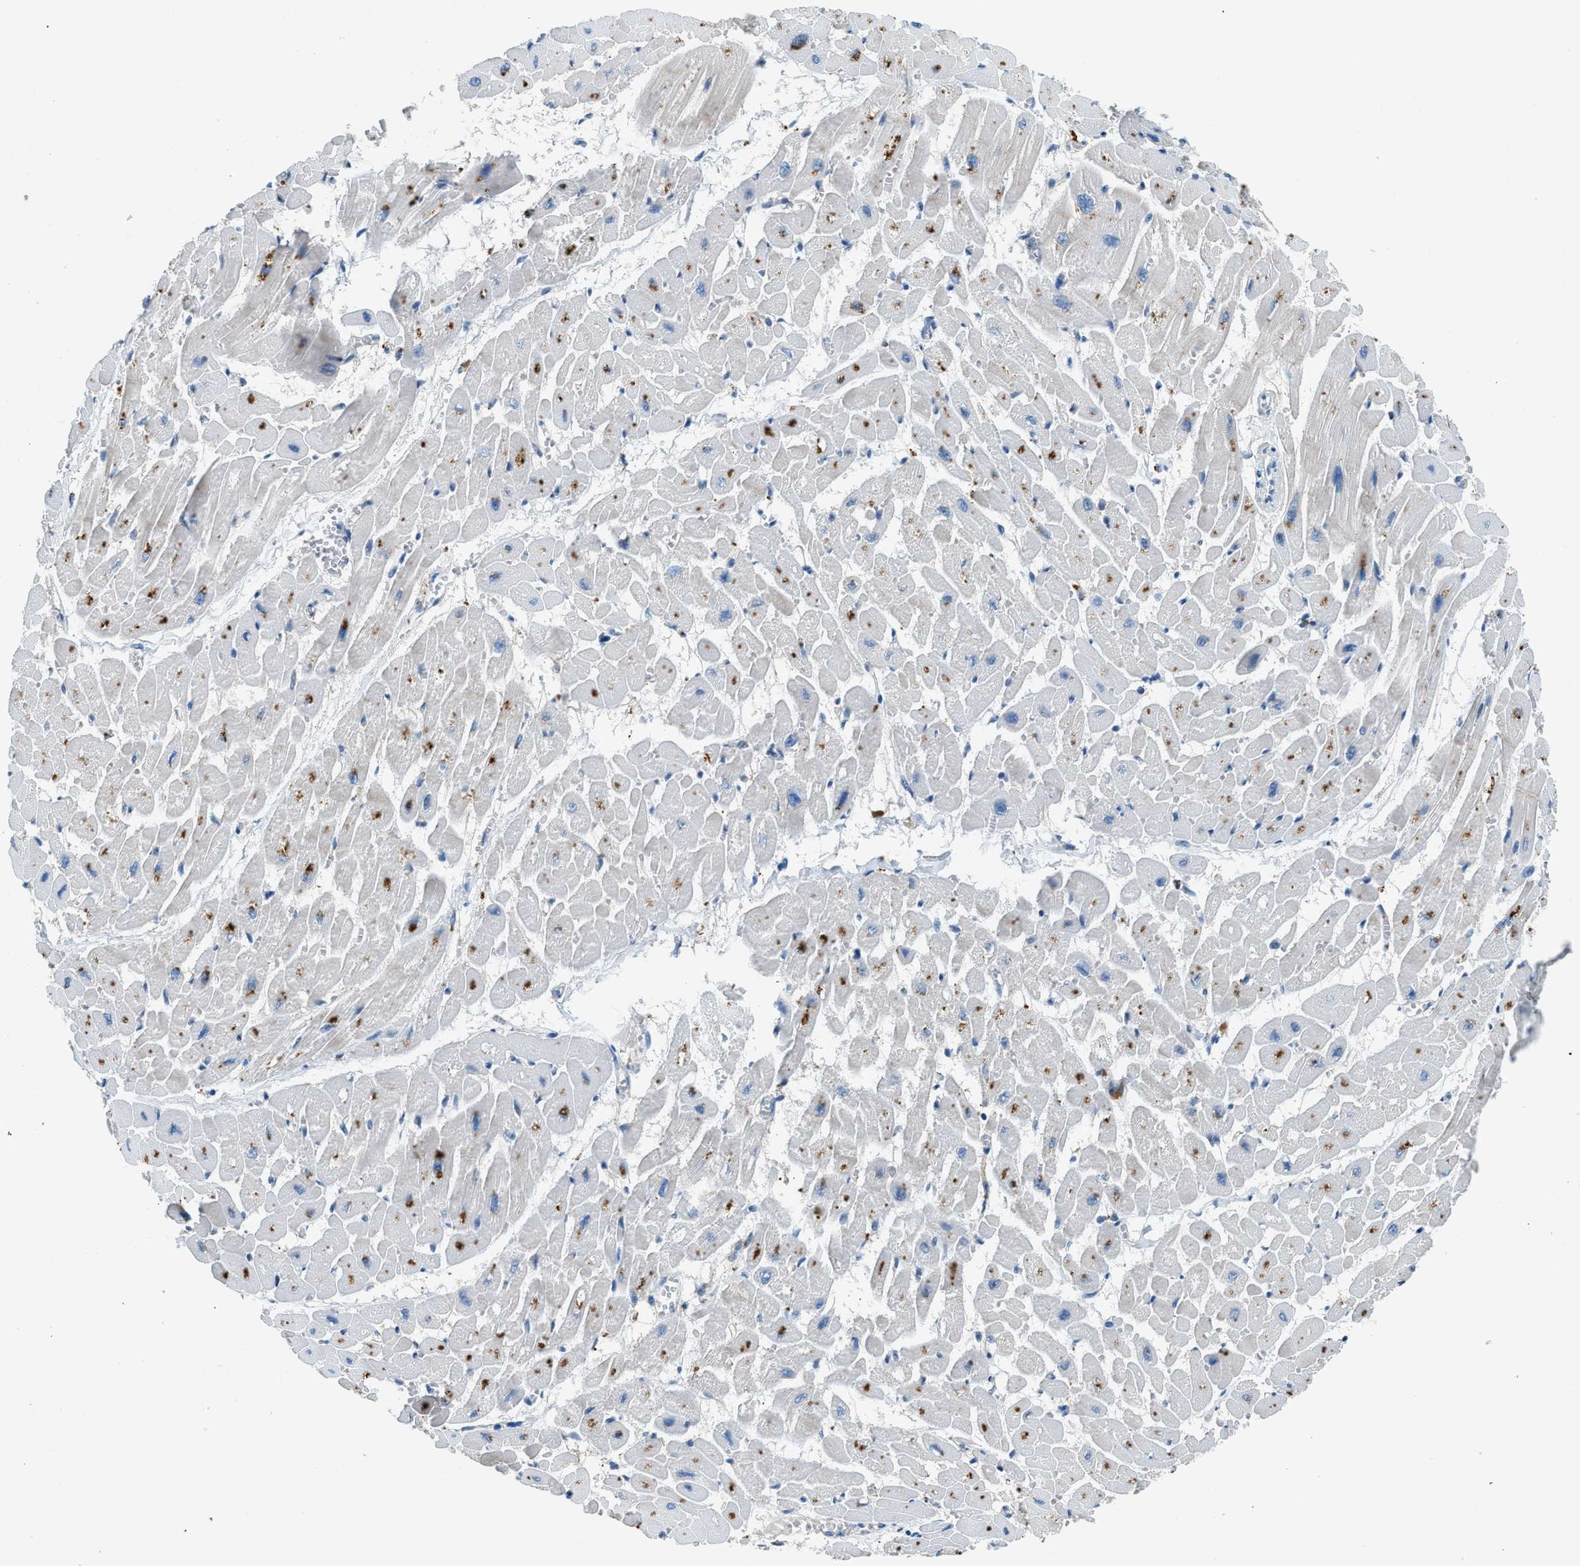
{"staining": {"intensity": "strong", "quantity": "25%-75%", "location": "cytoplasmic/membranous"}, "tissue": "heart muscle", "cell_type": "Cardiomyocytes", "image_type": "normal", "snomed": [{"axis": "morphology", "description": "Normal tissue, NOS"}, {"axis": "topography", "description": "Heart"}], "caption": "This is a photomicrograph of IHC staining of normal heart muscle, which shows strong staining in the cytoplasmic/membranous of cardiomyocytes.", "gene": "BMP1", "patient": {"sex": "male", "age": 45}}